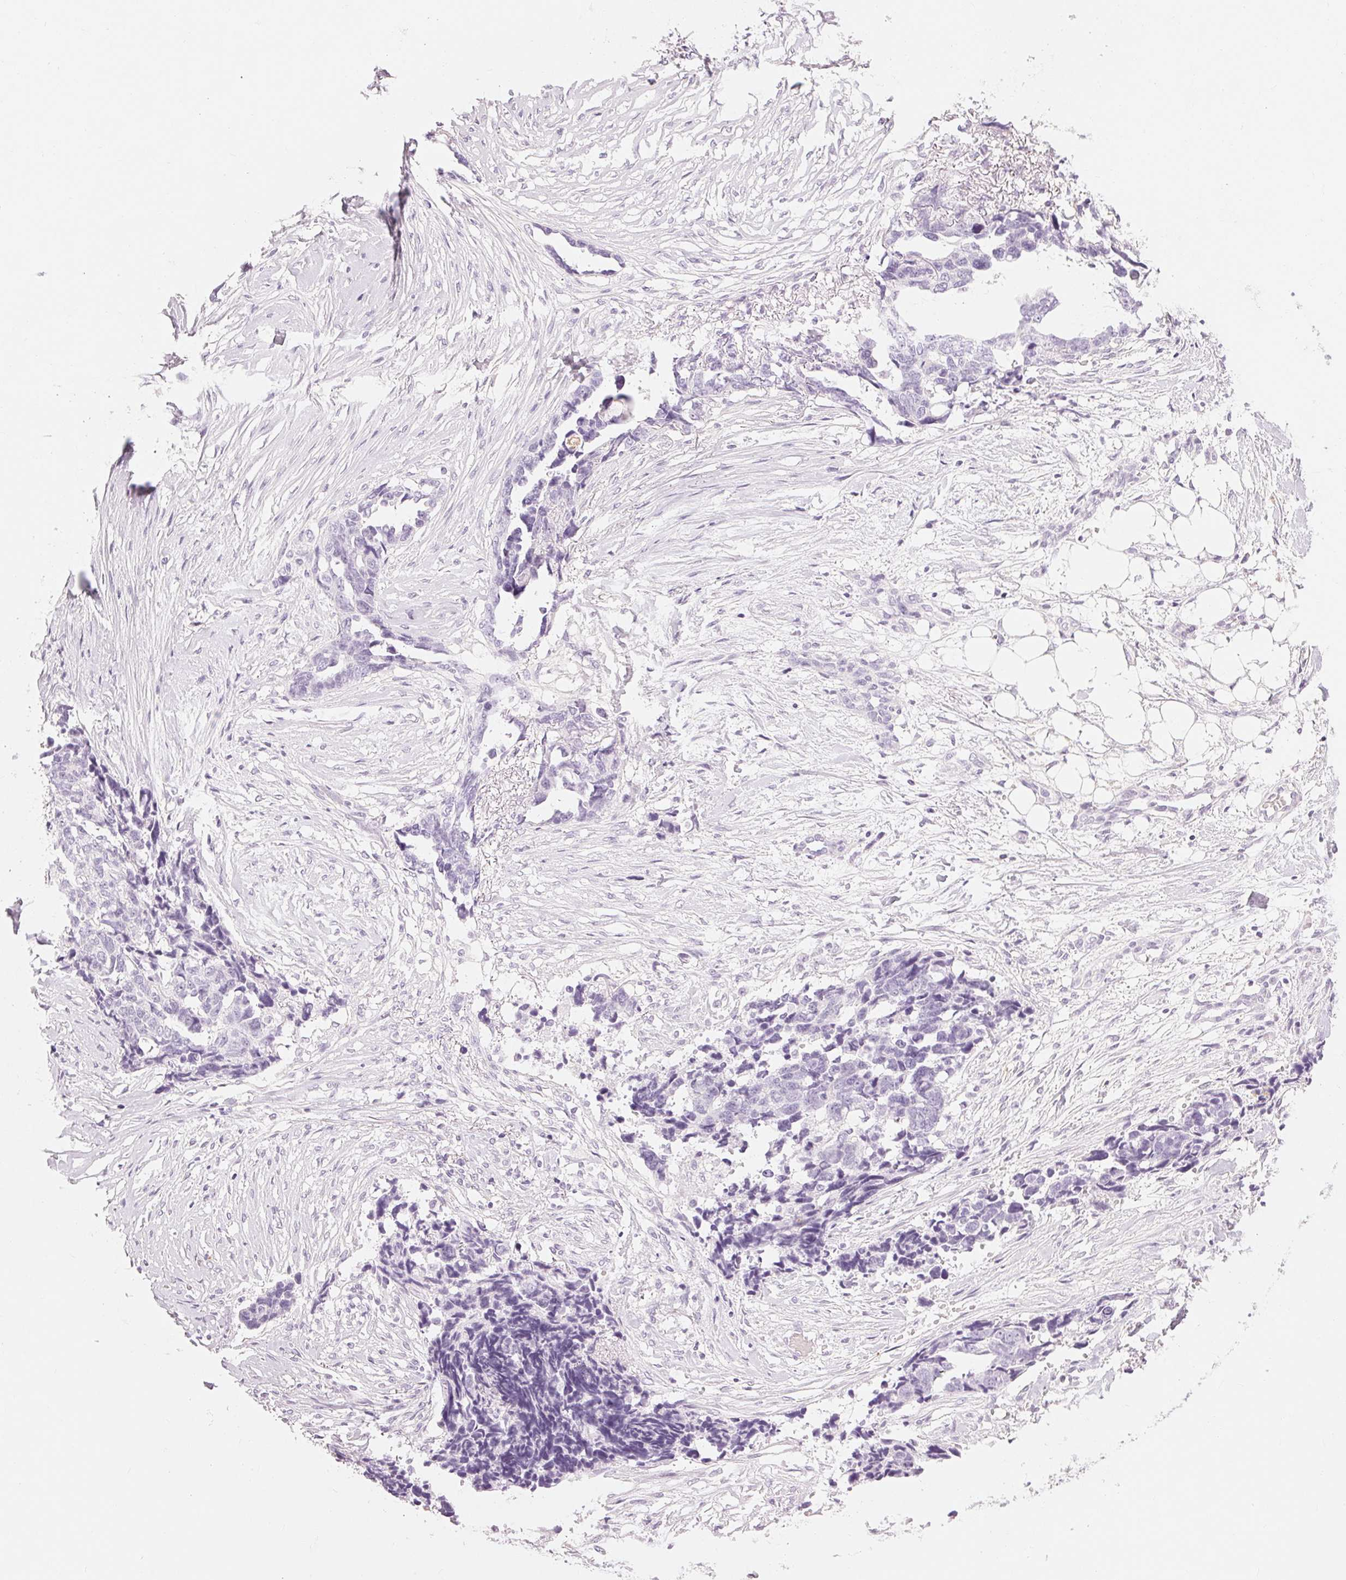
{"staining": {"intensity": "negative", "quantity": "none", "location": "none"}, "tissue": "ovarian cancer", "cell_type": "Tumor cells", "image_type": "cancer", "snomed": [{"axis": "morphology", "description": "Cystadenocarcinoma, serous, NOS"}, {"axis": "topography", "description": "Ovary"}], "caption": "The image displays no significant positivity in tumor cells of ovarian cancer. The staining was performed using DAB (3,3'-diaminobenzidine) to visualize the protein expression in brown, while the nuclei were stained in blue with hematoxylin (Magnification: 20x).", "gene": "KLK7", "patient": {"sex": "female", "age": 69}}